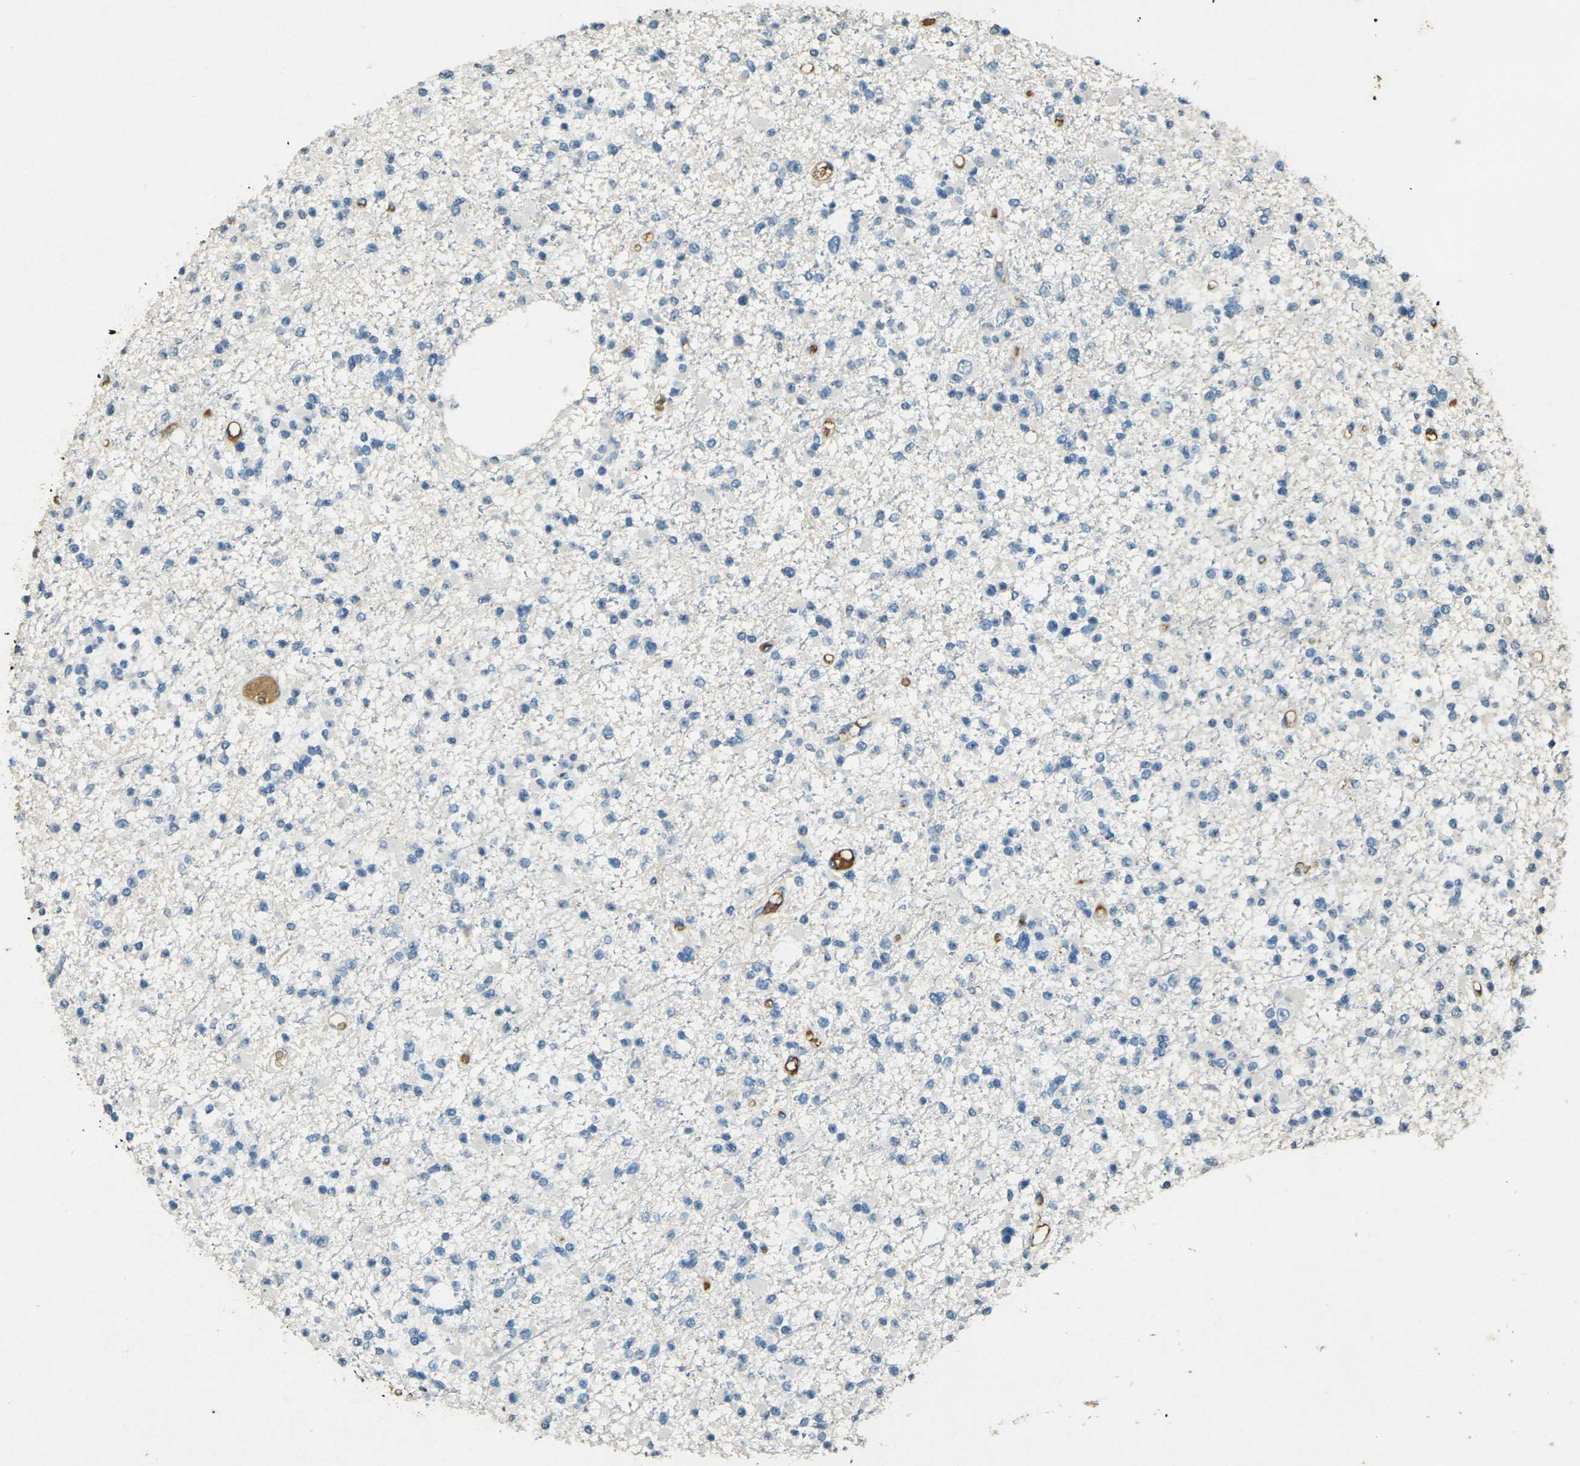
{"staining": {"intensity": "negative", "quantity": "none", "location": "none"}, "tissue": "glioma", "cell_type": "Tumor cells", "image_type": "cancer", "snomed": [{"axis": "morphology", "description": "Glioma, malignant, Low grade"}, {"axis": "topography", "description": "Brain"}], "caption": "The immunohistochemistry (IHC) photomicrograph has no significant positivity in tumor cells of glioma tissue. Nuclei are stained in blue.", "gene": "HBB", "patient": {"sex": "female", "age": 22}}